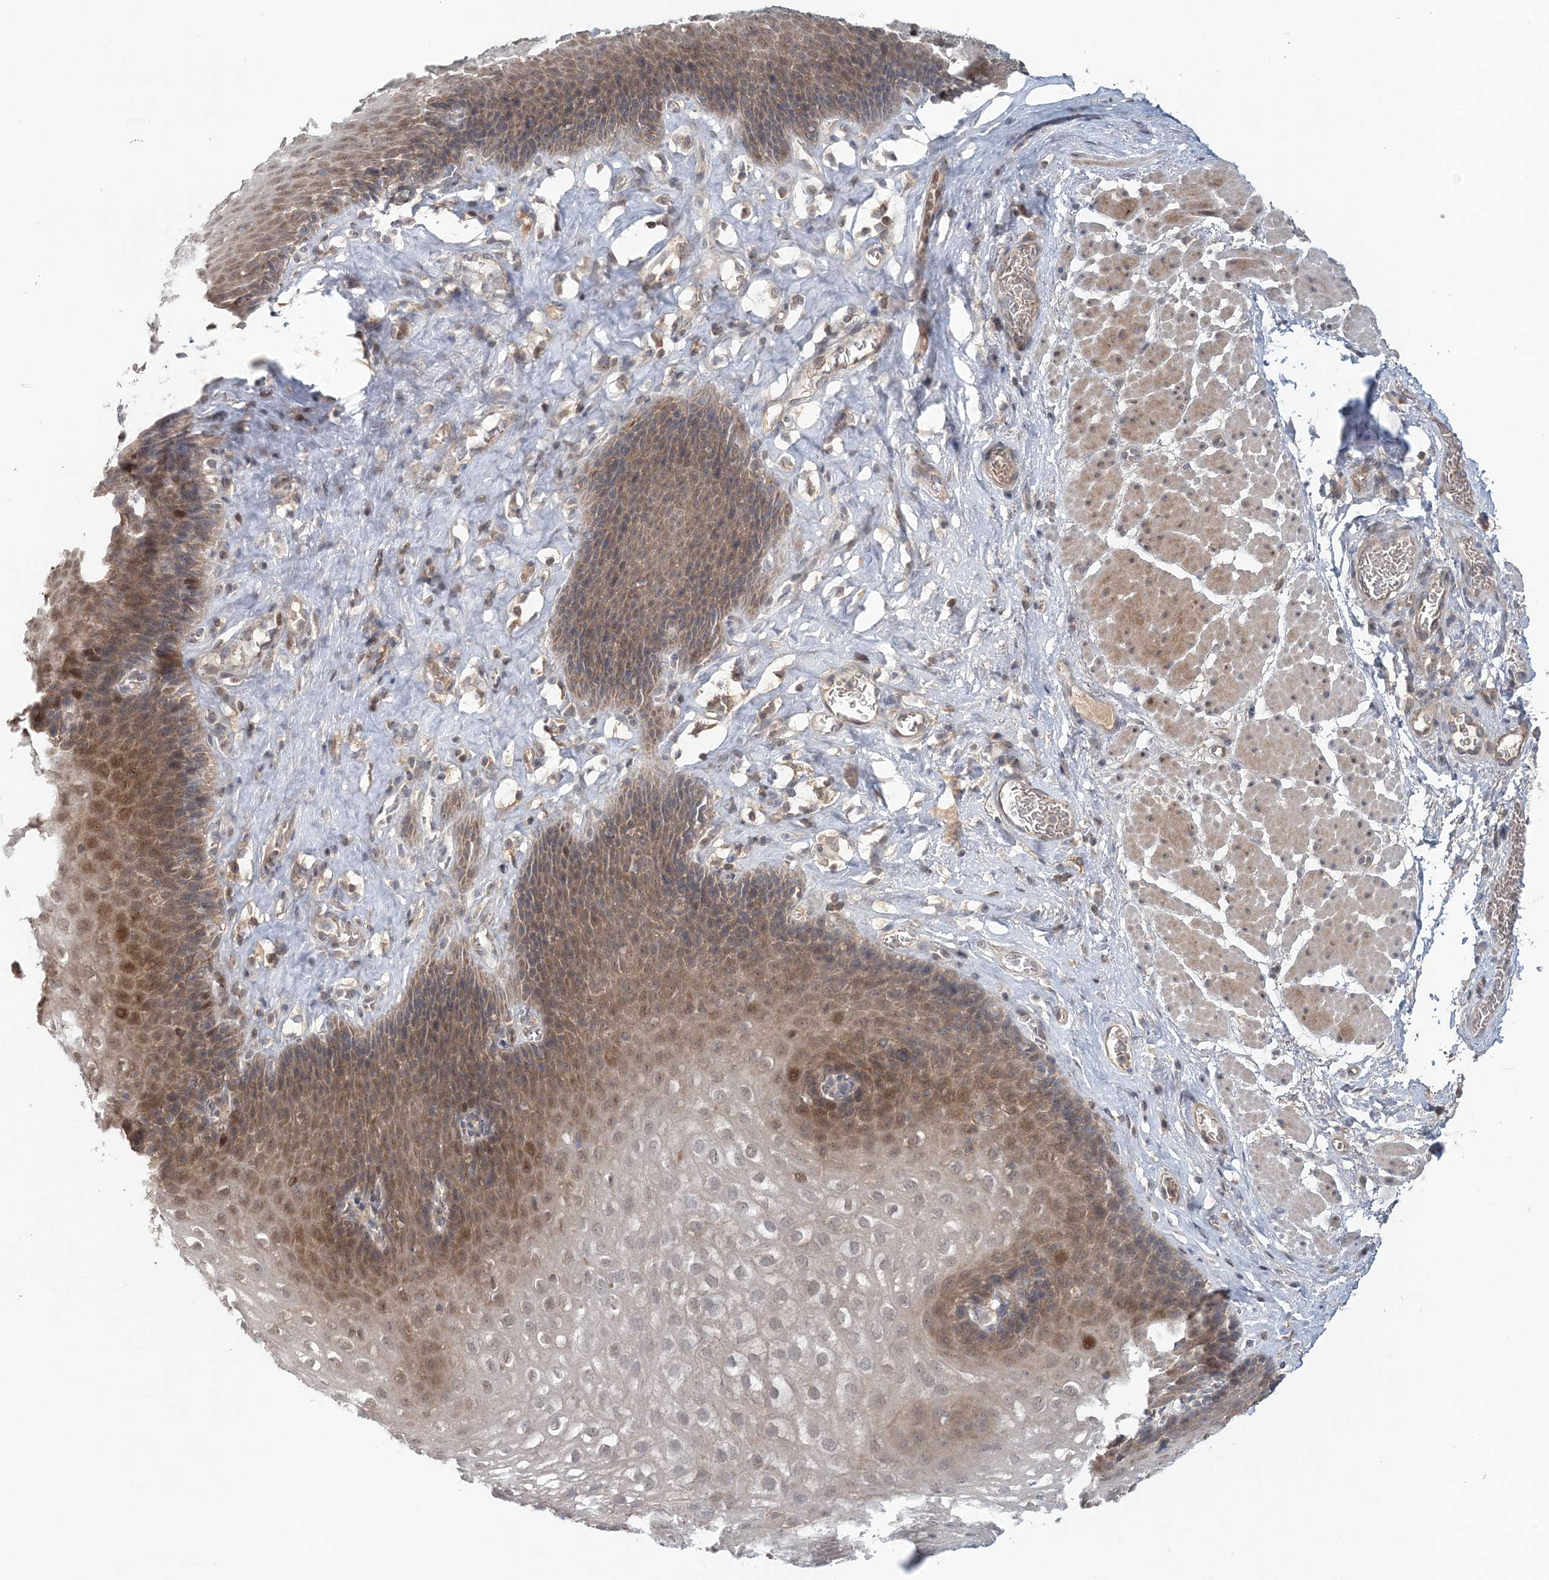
{"staining": {"intensity": "moderate", "quantity": ">75%", "location": "cytoplasmic/membranous,nuclear"}, "tissue": "esophagus", "cell_type": "Squamous epithelial cells", "image_type": "normal", "snomed": [{"axis": "morphology", "description": "Normal tissue, NOS"}, {"axis": "topography", "description": "Esophagus"}], "caption": "A brown stain shows moderate cytoplasmic/membranous,nuclear expression of a protein in squamous epithelial cells of unremarkable human esophagus. The staining is performed using DAB brown chromogen to label protein expression. The nuclei are counter-stained blue using hematoxylin.", "gene": "RNF25", "patient": {"sex": "female", "age": 66}}